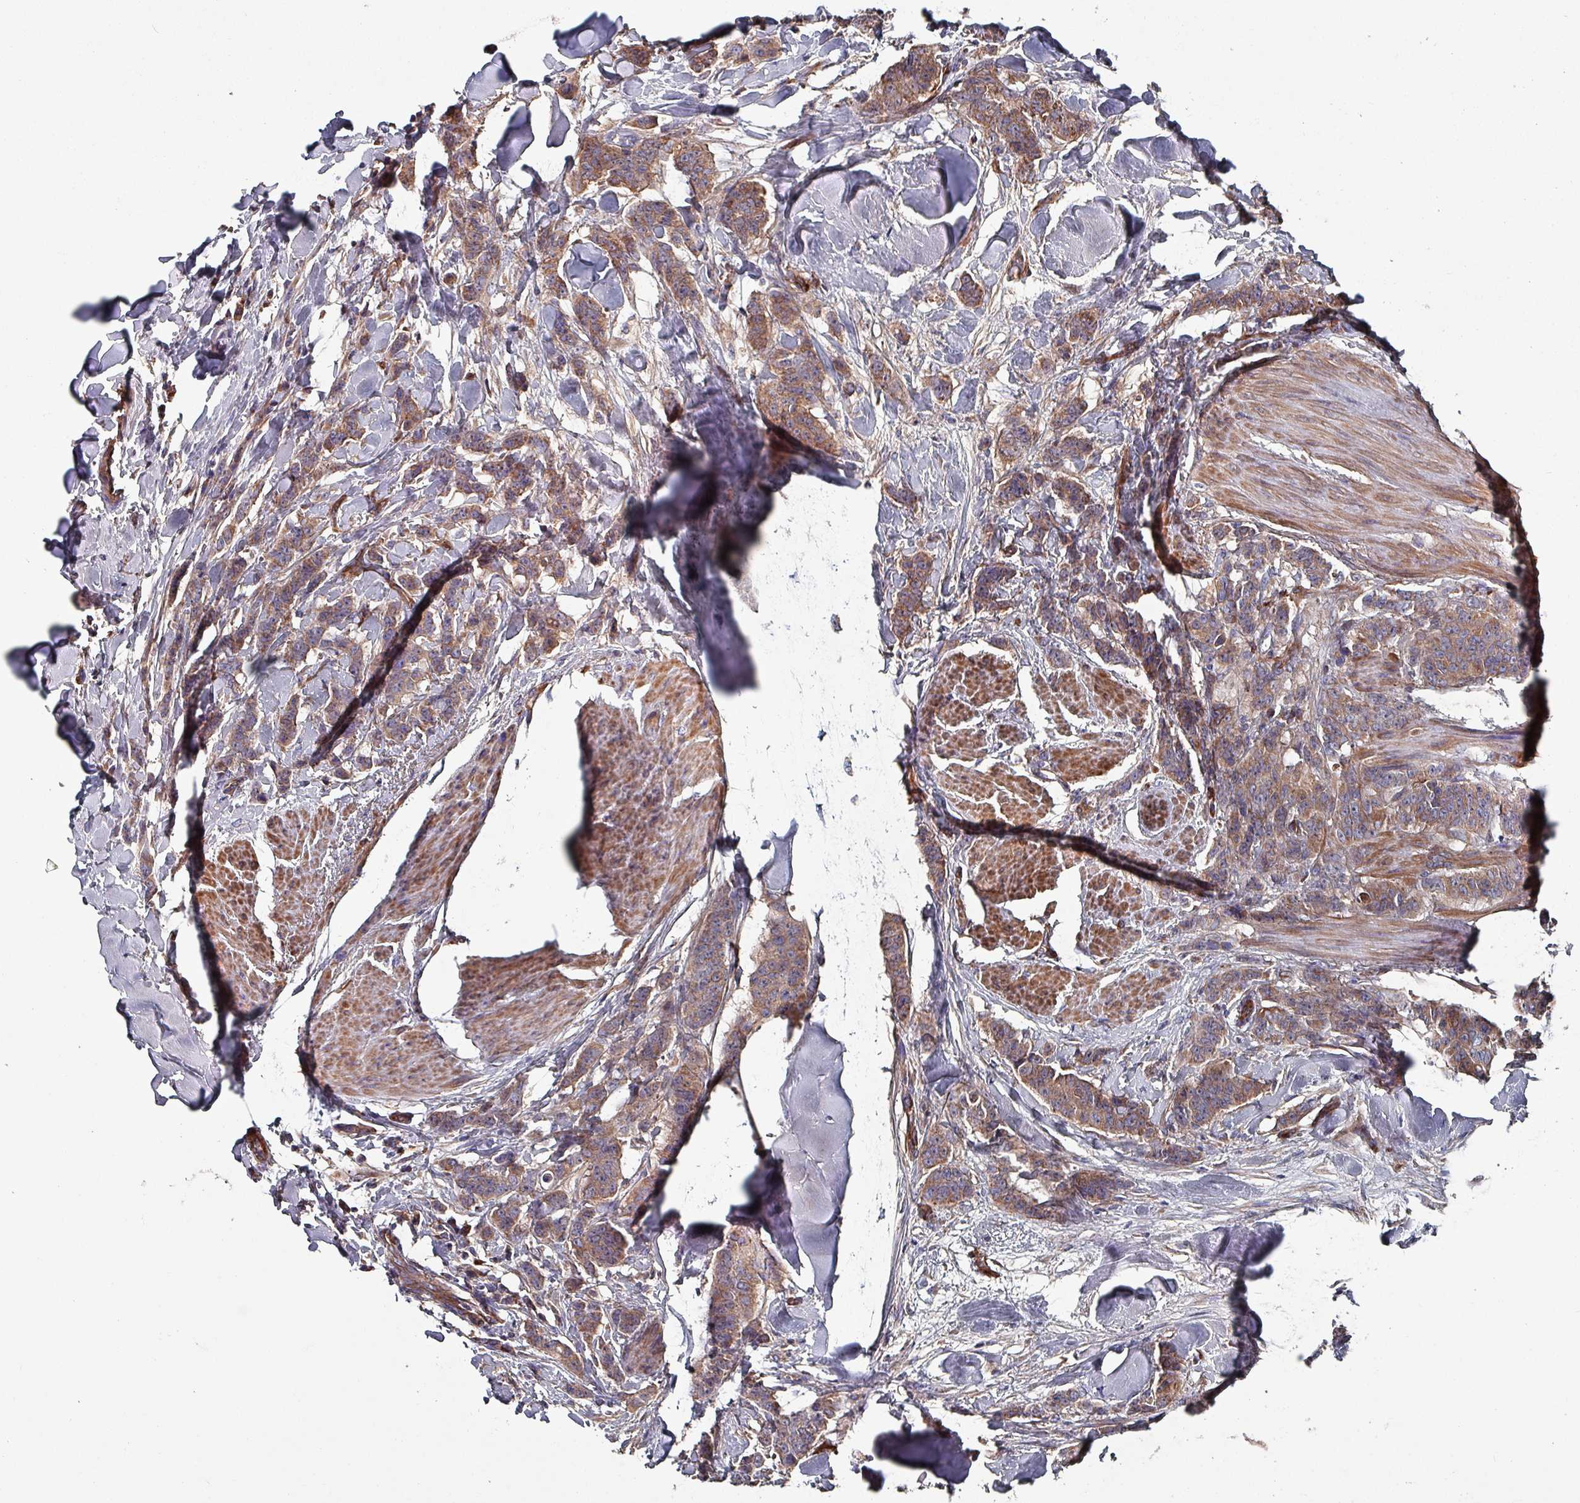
{"staining": {"intensity": "moderate", "quantity": ">75%", "location": "cytoplasmic/membranous"}, "tissue": "breast cancer", "cell_type": "Tumor cells", "image_type": "cancer", "snomed": [{"axis": "morphology", "description": "Duct carcinoma"}, {"axis": "topography", "description": "Breast"}], "caption": "Tumor cells reveal medium levels of moderate cytoplasmic/membranous staining in about >75% of cells in breast invasive ductal carcinoma.", "gene": "ANO10", "patient": {"sex": "female", "age": 40}}